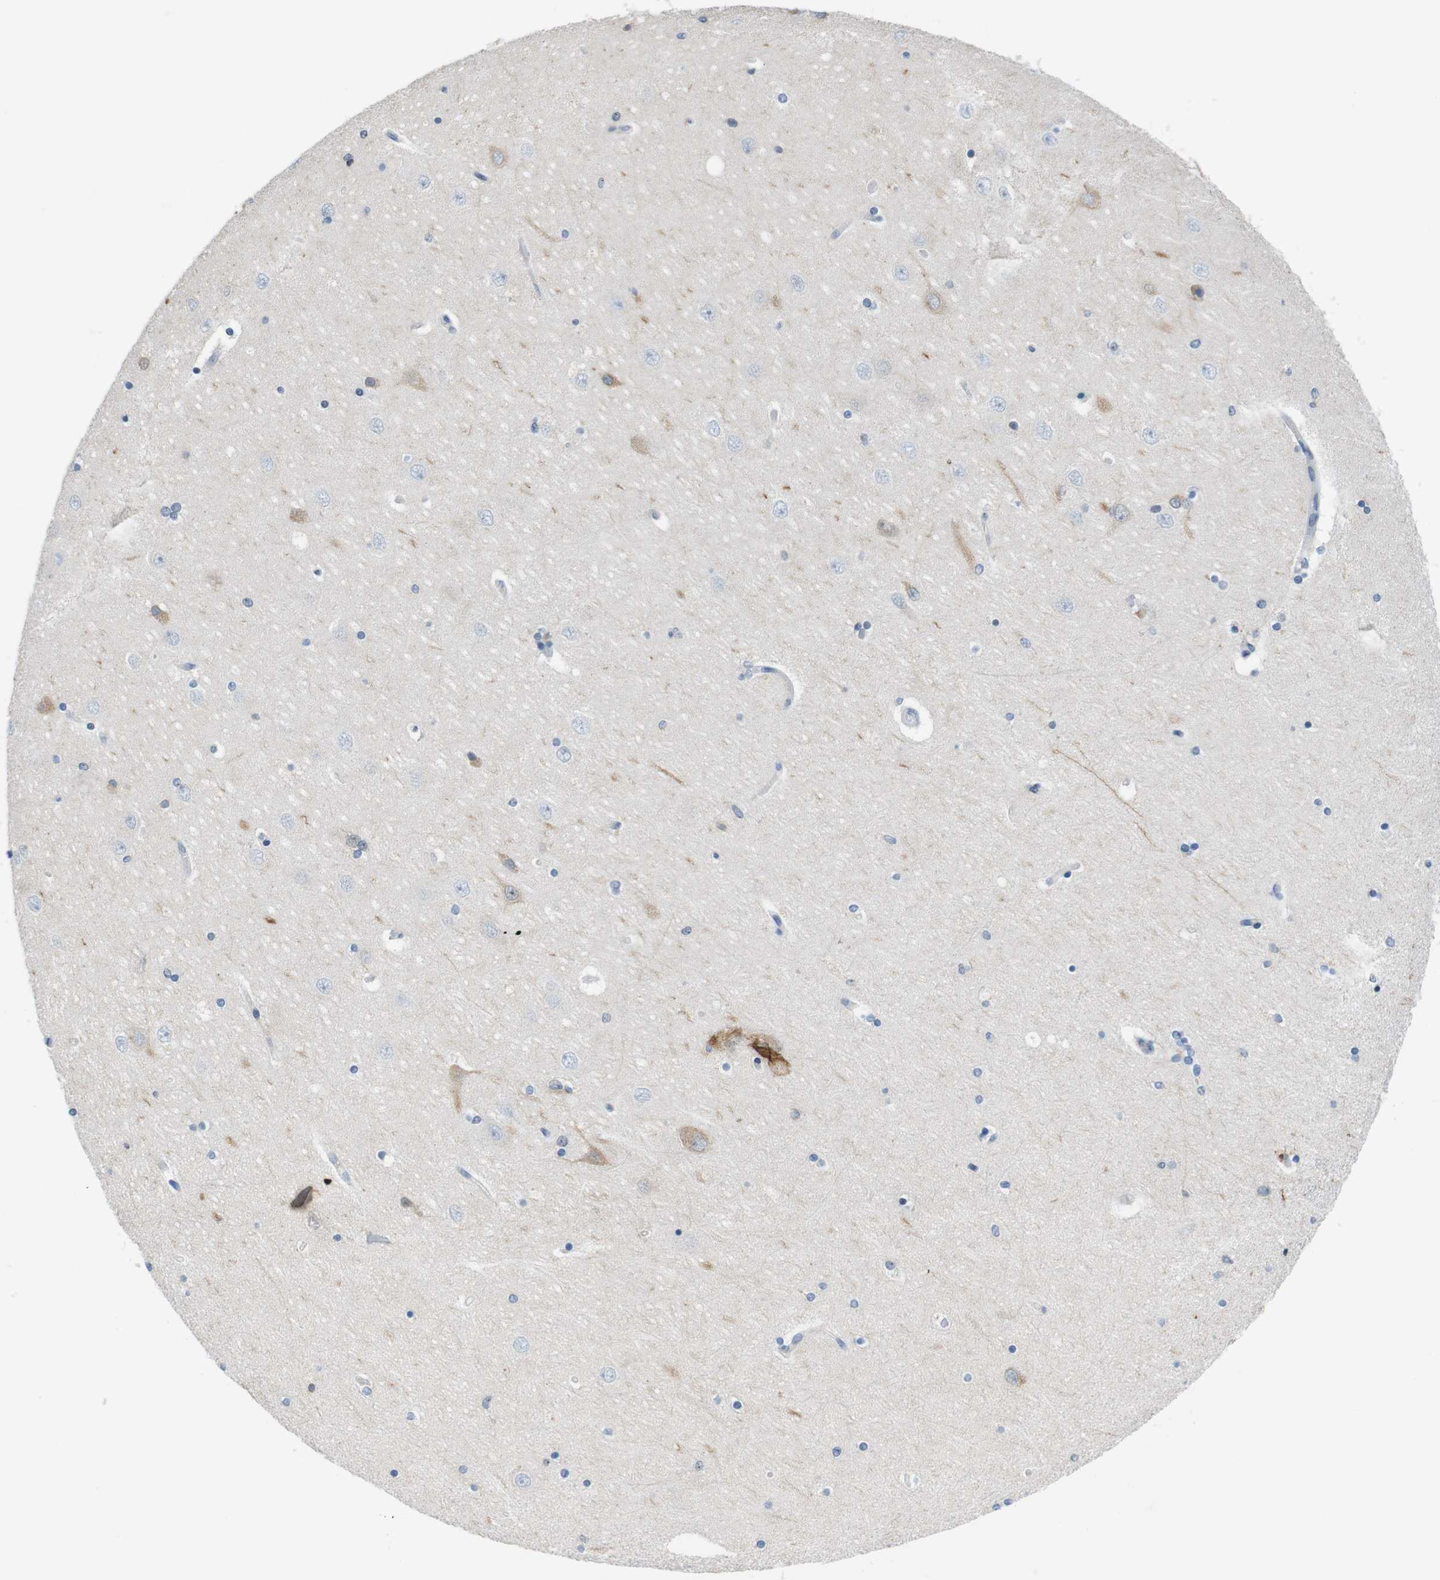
{"staining": {"intensity": "negative", "quantity": "none", "location": "none"}, "tissue": "hippocampus", "cell_type": "Glial cells", "image_type": "normal", "snomed": [{"axis": "morphology", "description": "Normal tissue, NOS"}, {"axis": "topography", "description": "Hippocampus"}], "caption": "An IHC photomicrograph of normal hippocampus is shown. There is no staining in glial cells of hippocampus.", "gene": "TJP3", "patient": {"sex": "female", "age": 54}}